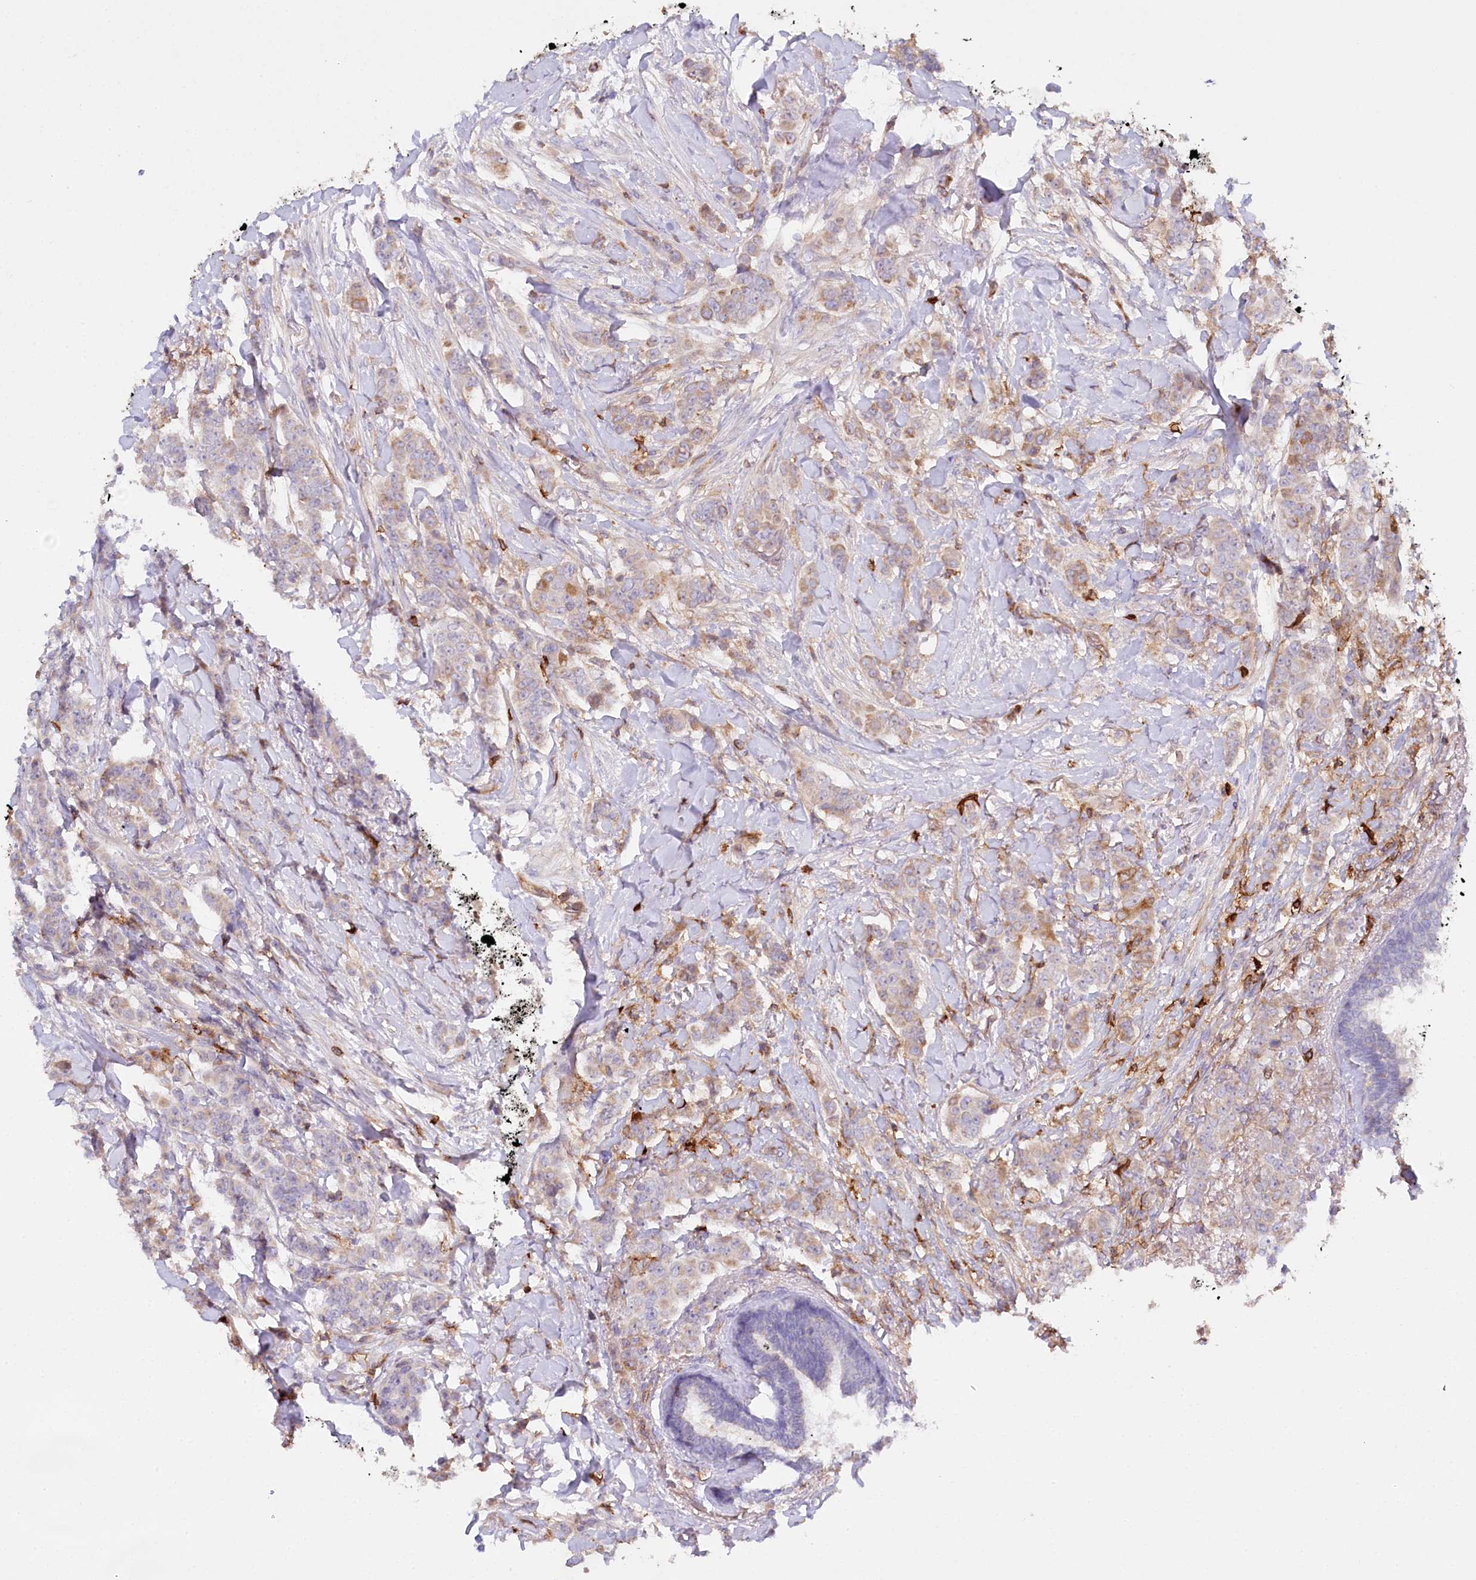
{"staining": {"intensity": "moderate", "quantity": "<25%", "location": "cytoplasmic/membranous"}, "tissue": "breast cancer", "cell_type": "Tumor cells", "image_type": "cancer", "snomed": [{"axis": "morphology", "description": "Duct carcinoma"}, {"axis": "topography", "description": "Breast"}], "caption": "A histopathology image of human breast cancer stained for a protein displays moderate cytoplasmic/membranous brown staining in tumor cells.", "gene": "RBP5", "patient": {"sex": "female", "age": 40}}